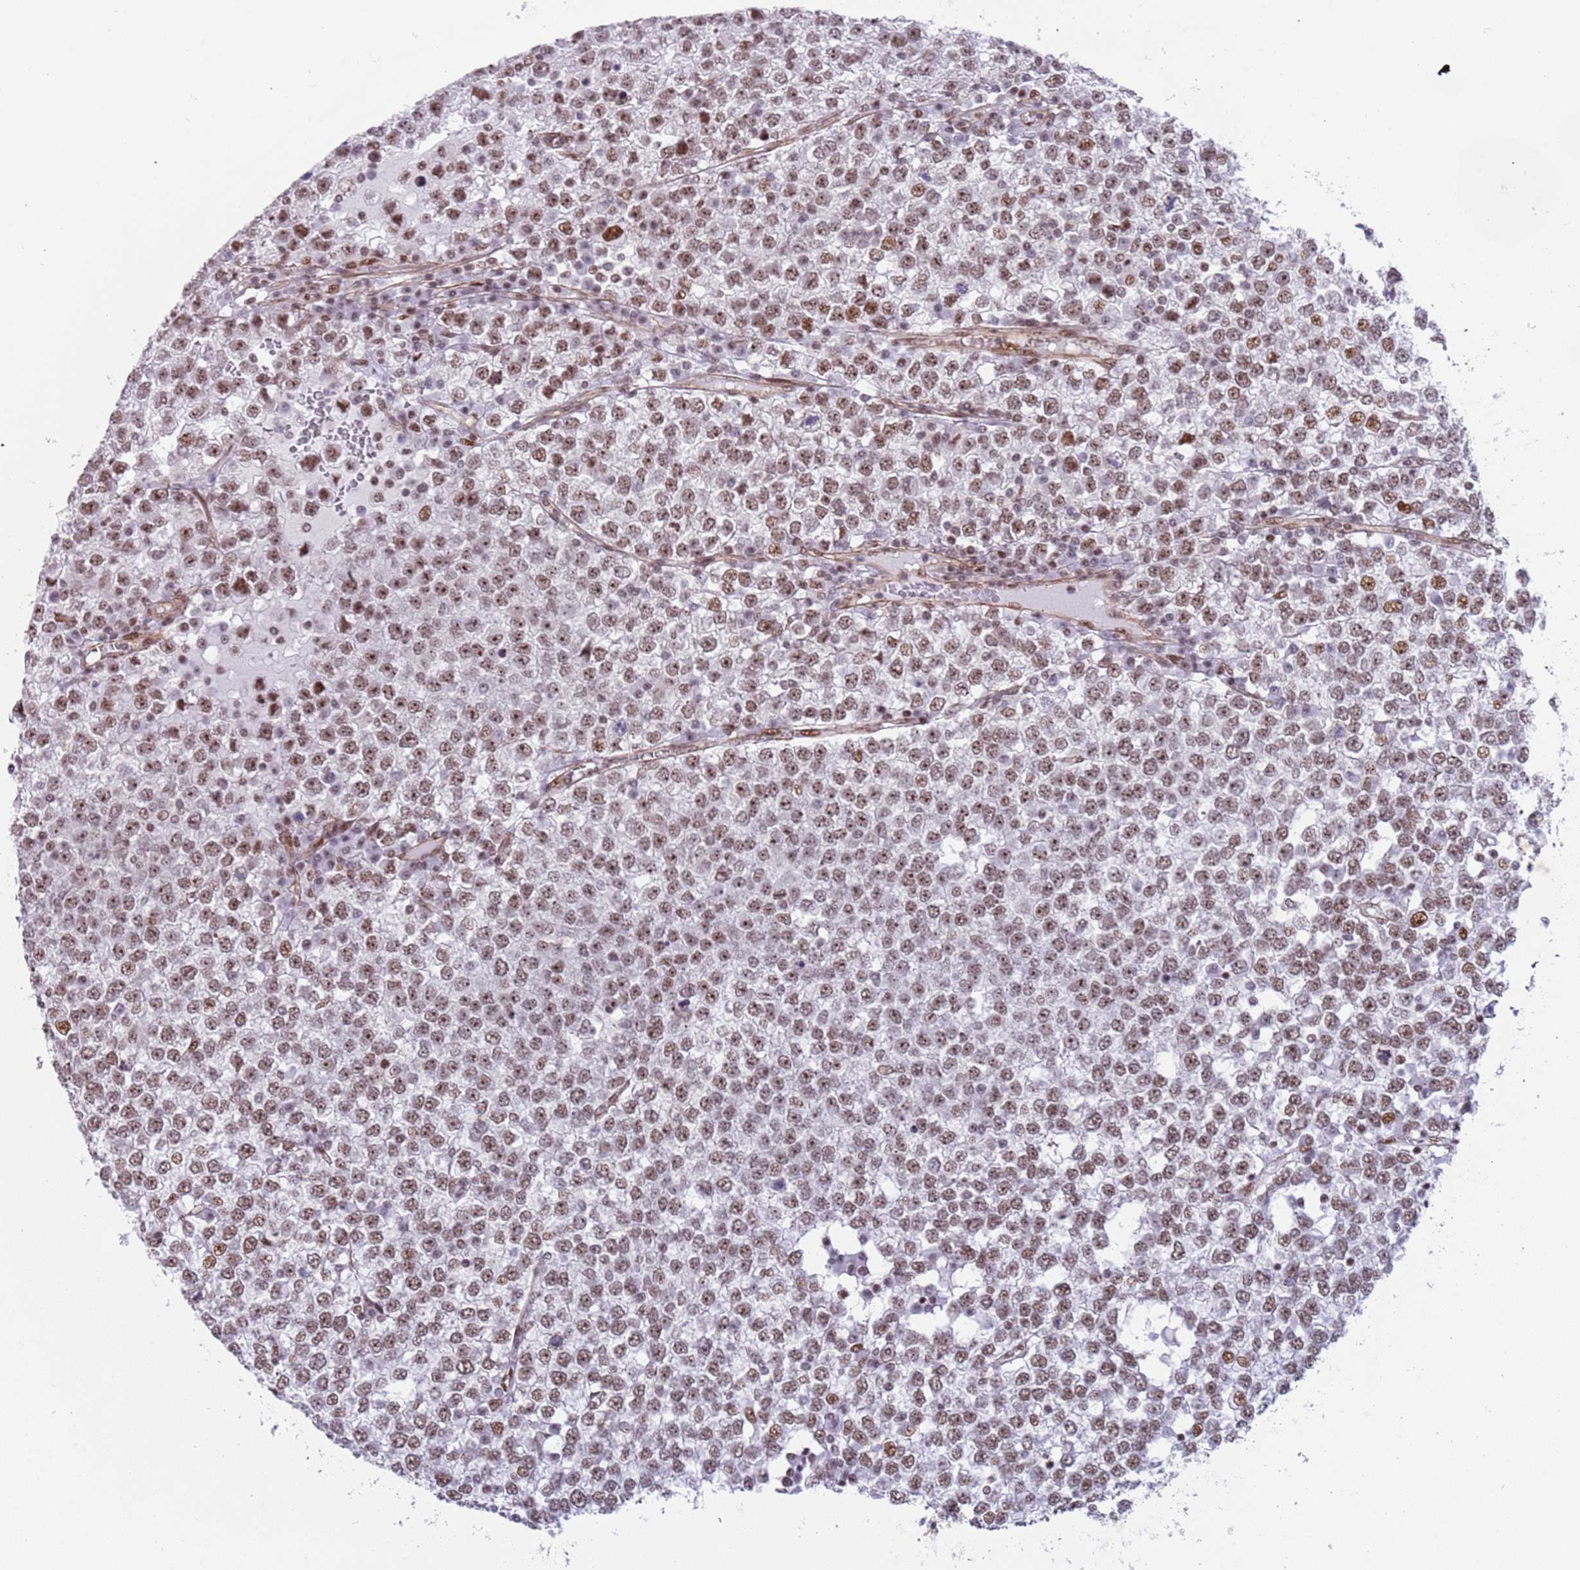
{"staining": {"intensity": "moderate", "quantity": ">75%", "location": "nuclear"}, "tissue": "testis cancer", "cell_type": "Tumor cells", "image_type": "cancer", "snomed": [{"axis": "morphology", "description": "Seminoma, NOS"}, {"axis": "topography", "description": "Testis"}], "caption": "IHC micrograph of neoplastic tissue: seminoma (testis) stained using IHC exhibits medium levels of moderate protein expression localized specifically in the nuclear of tumor cells, appearing as a nuclear brown color.", "gene": "LRMDA", "patient": {"sex": "male", "age": 65}}